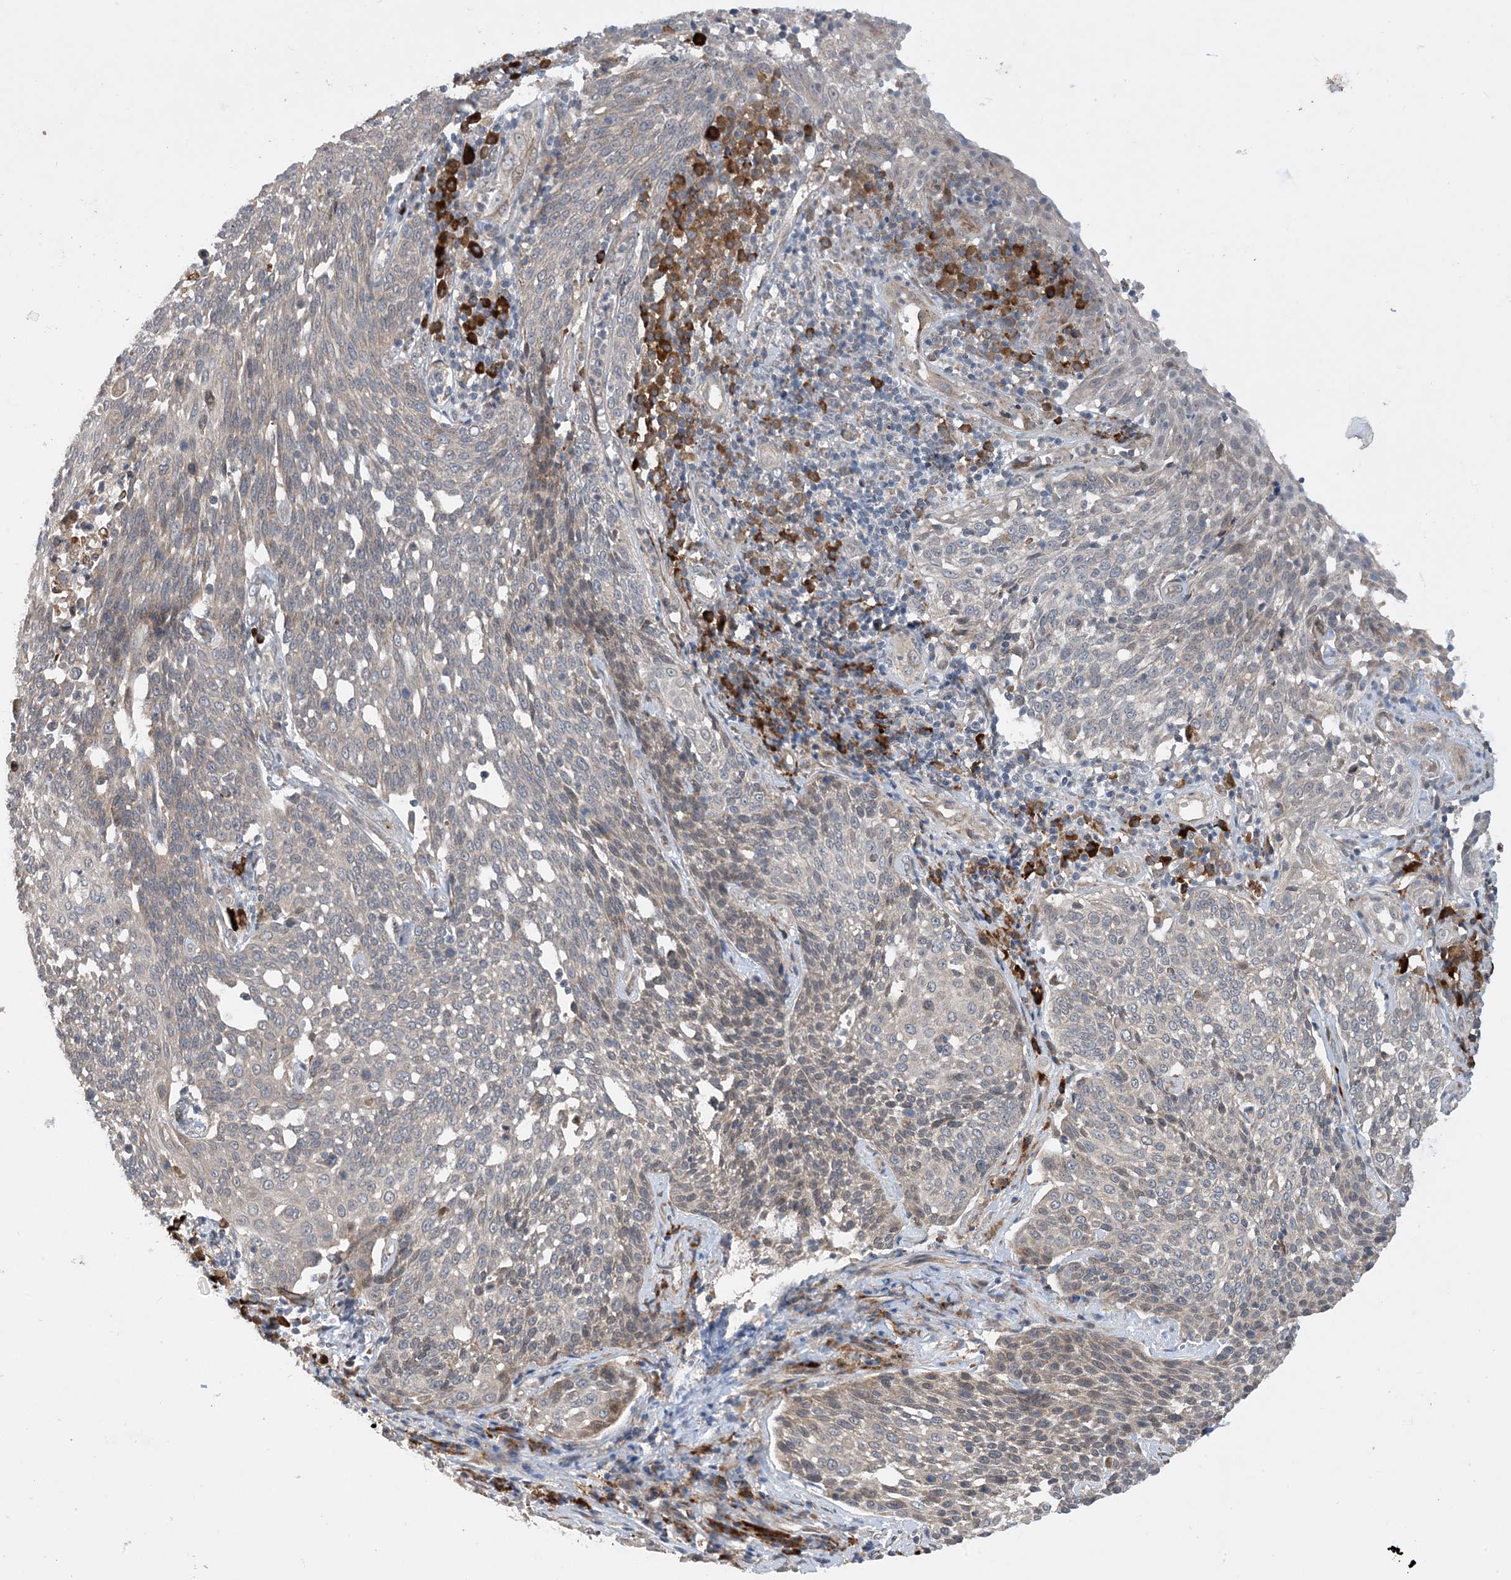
{"staining": {"intensity": "weak", "quantity": "<25%", "location": "cytoplasmic/membranous"}, "tissue": "cervical cancer", "cell_type": "Tumor cells", "image_type": "cancer", "snomed": [{"axis": "morphology", "description": "Squamous cell carcinoma, NOS"}, {"axis": "topography", "description": "Cervix"}], "caption": "Human squamous cell carcinoma (cervical) stained for a protein using IHC reveals no expression in tumor cells.", "gene": "PHOSPHO2", "patient": {"sex": "female", "age": 34}}